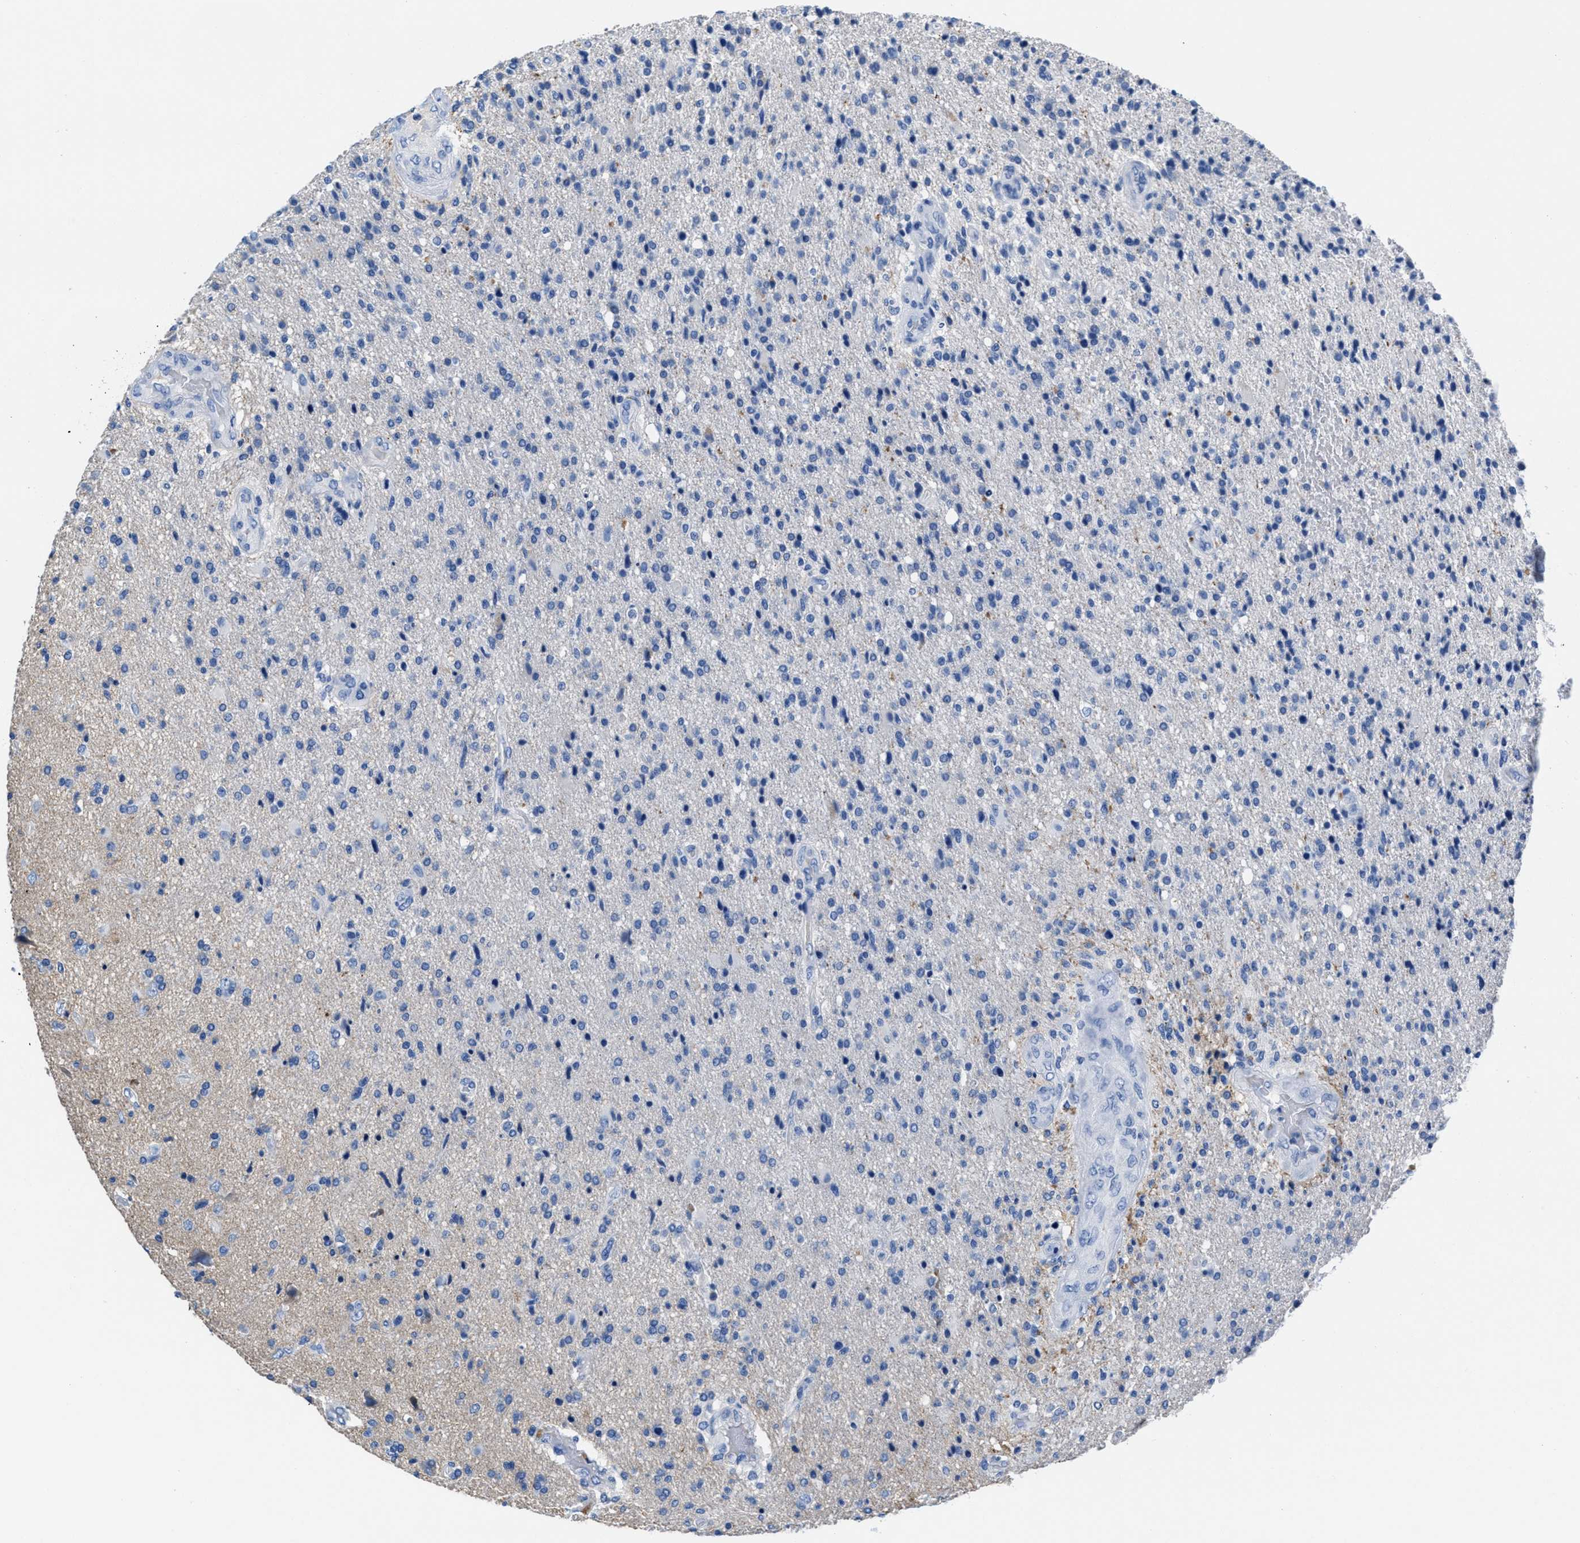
{"staining": {"intensity": "negative", "quantity": "none", "location": "none"}, "tissue": "glioma", "cell_type": "Tumor cells", "image_type": "cancer", "snomed": [{"axis": "morphology", "description": "Glioma, malignant, High grade"}, {"axis": "topography", "description": "Brain"}], "caption": "Tumor cells are negative for protein expression in human malignant glioma (high-grade).", "gene": "SLFN13", "patient": {"sex": "male", "age": 72}}